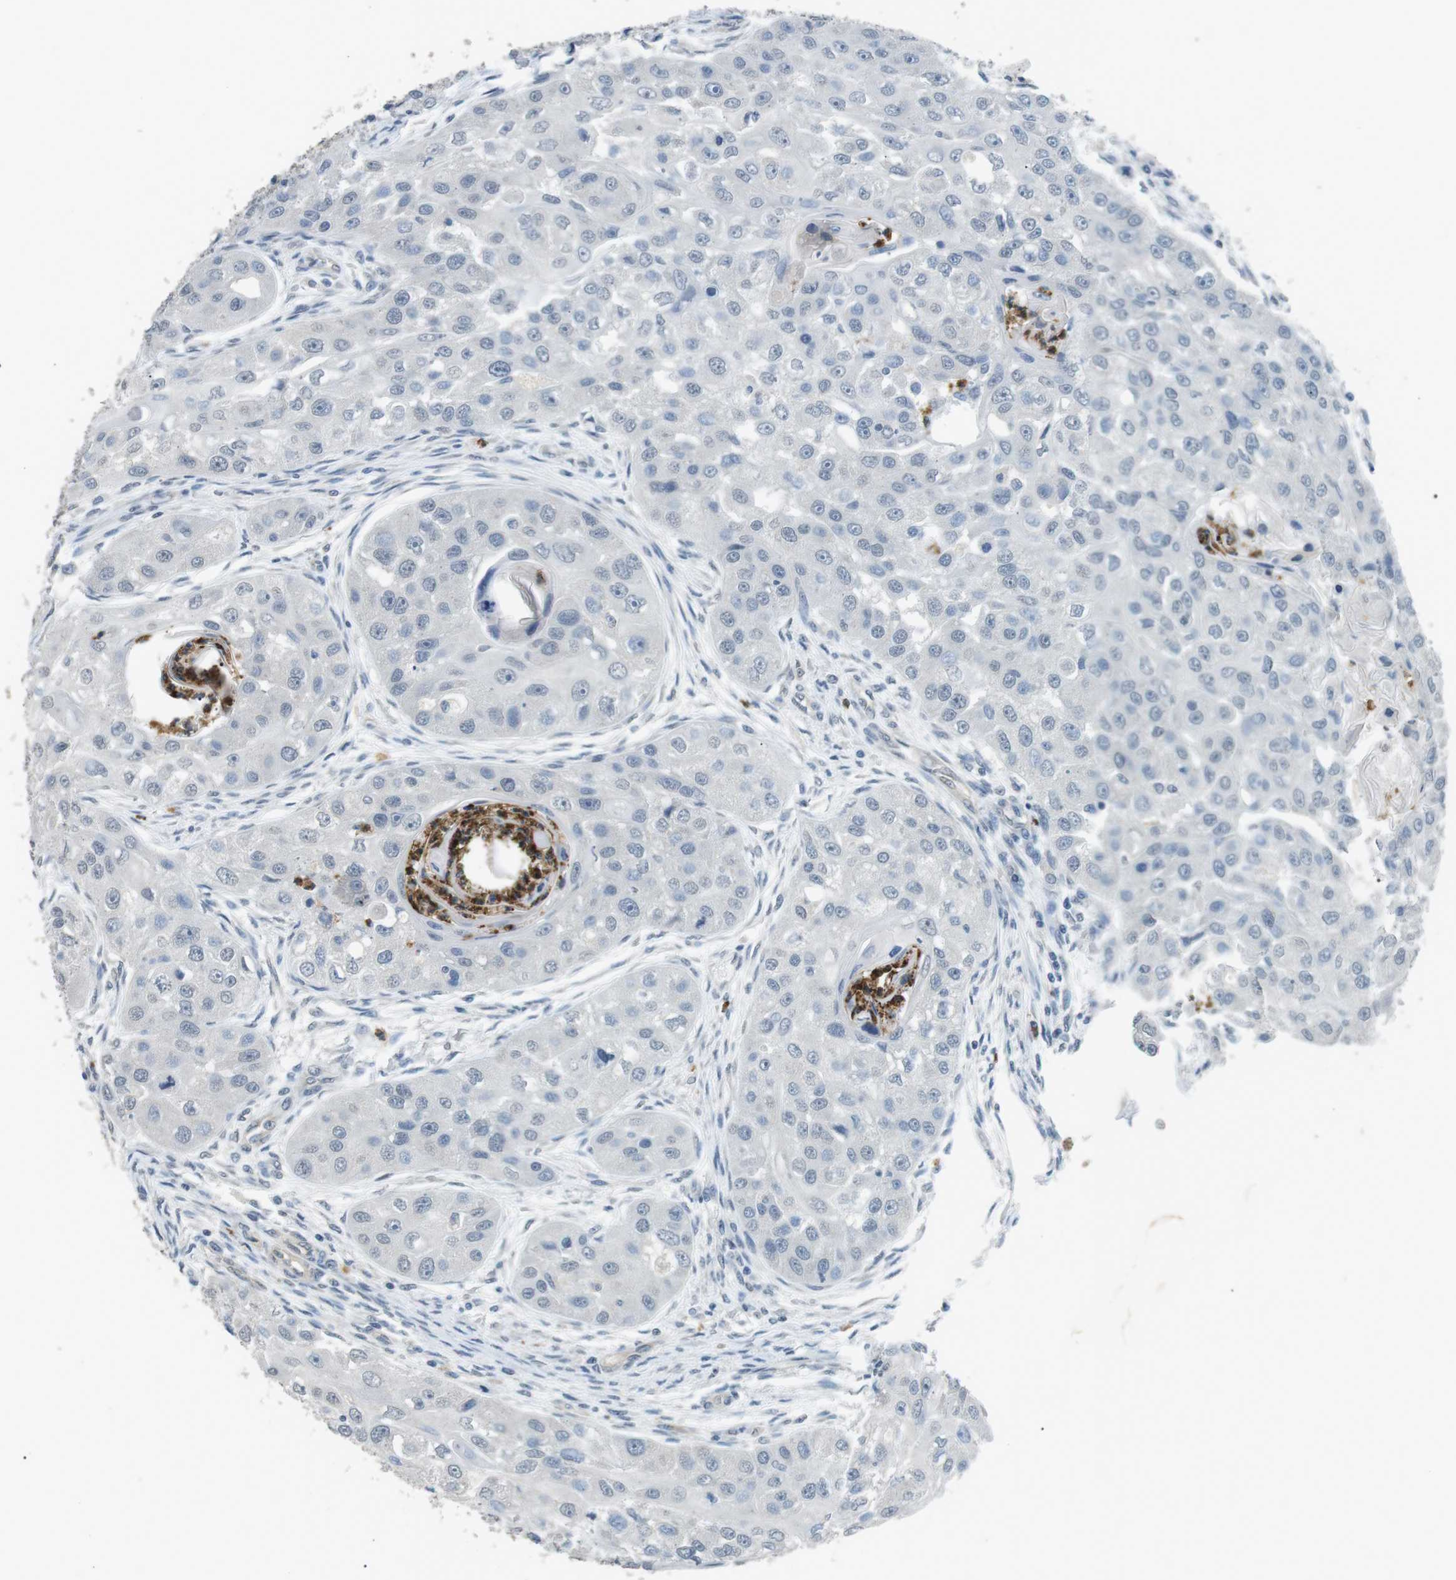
{"staining": {"intensity": "negative", "quantity": "none", "location": "none"}, "tissue": "head and neck cancer", "cell_type": "Tumor cells", "image_type": "cancer", "snomed": [{"axis": "morphology", "description": "Normal tissue, NOS"}, {"axis": "morphology", "description": "Squamous cell carcinoma, NOS"}, {"axis": "topography", "description": "Skeletal muscle"}, {"axis": "topography", "description": "Head-Neck"}], "caption": "Immunohistochemistry (IHC) micrograph of head and neck squamous cell carcinoma stained for a protein (brown), which displays no staining in tumor cells.", "gene": "GZMM", "patient": {"sex": "male", "age": 51}}